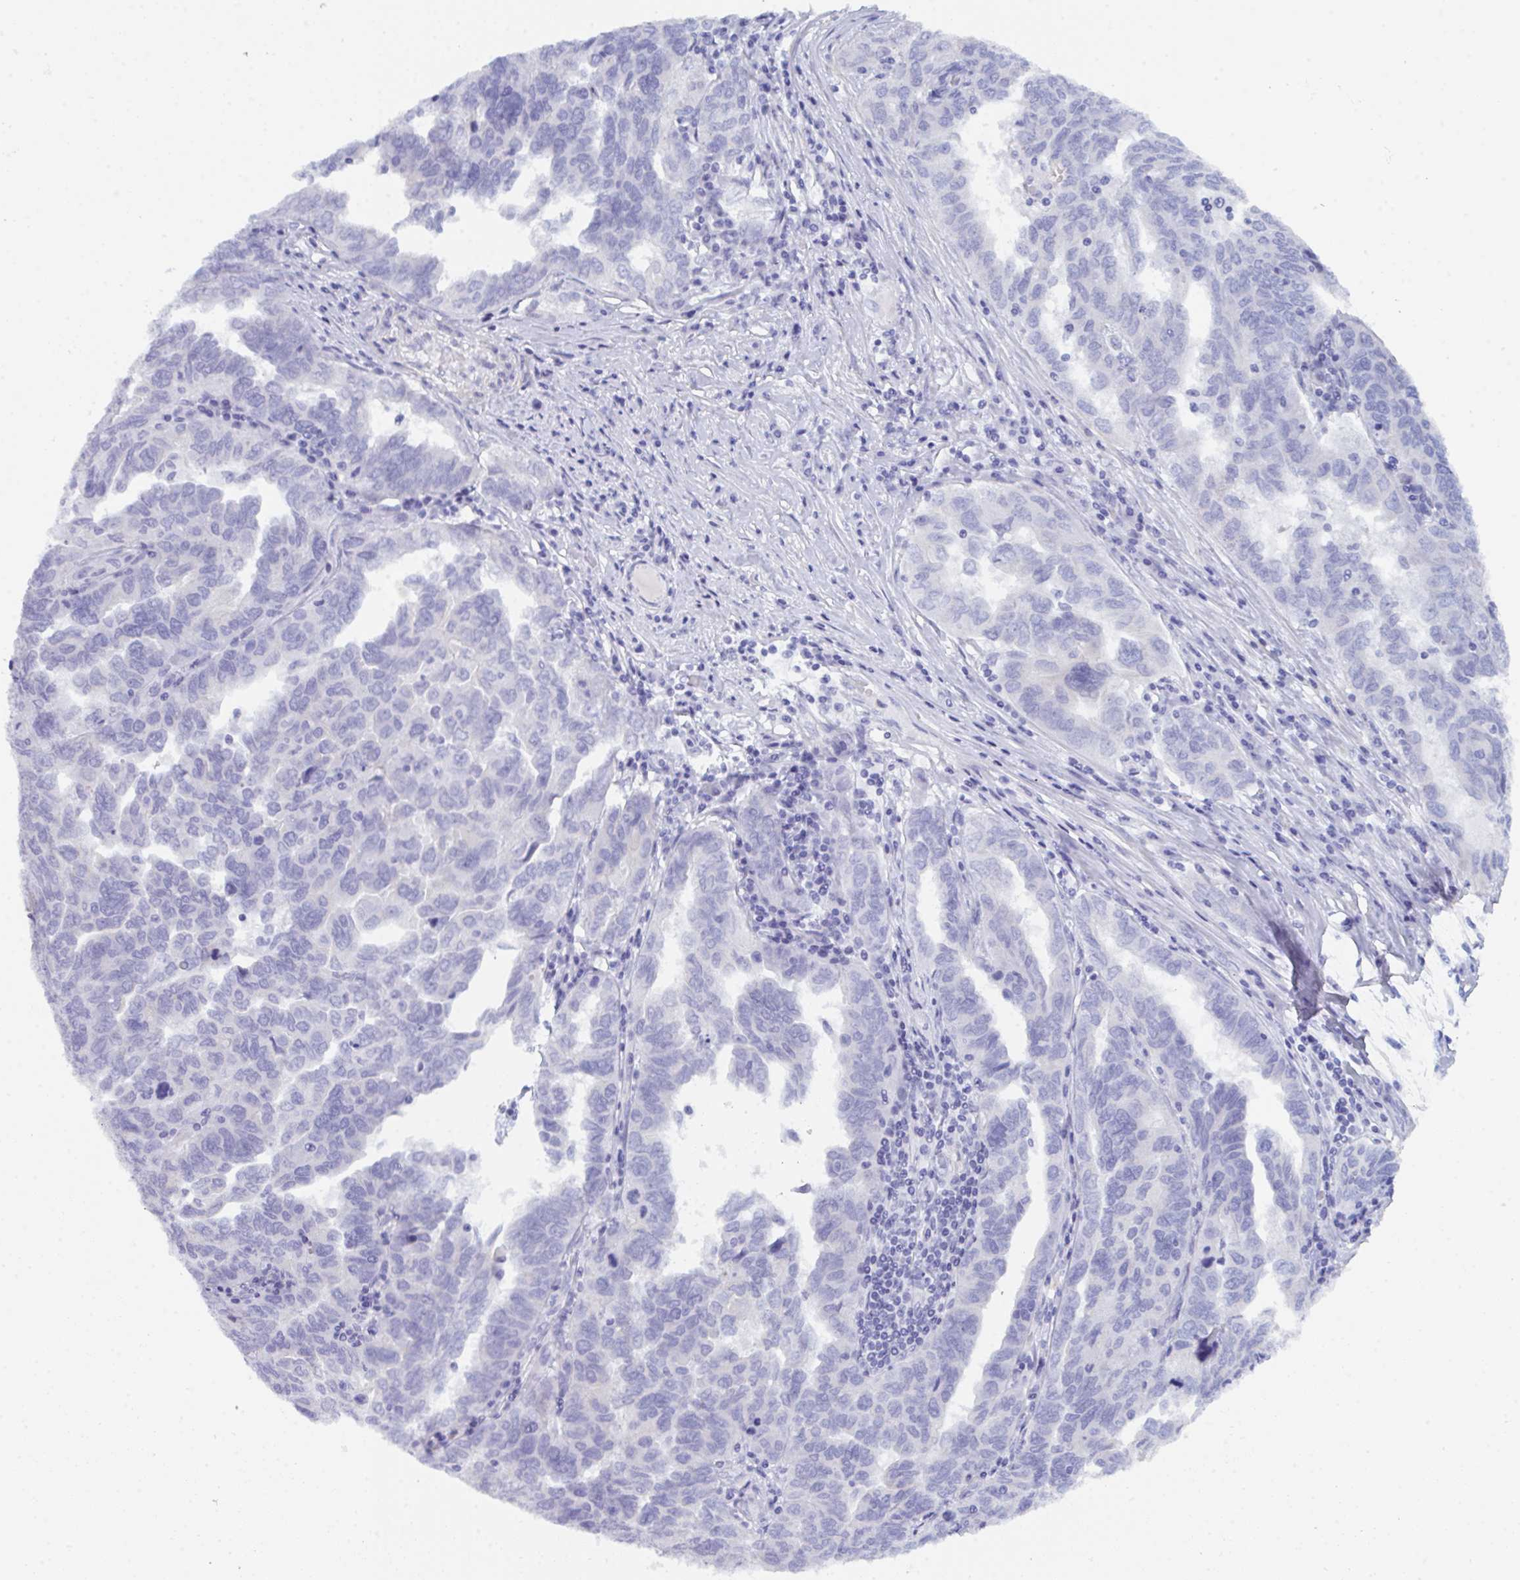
{"staining": {"intensity": "negative", "quantity": "none", "location": "none"}, "tissue": "ovarian cancer", "cell_type": "Tumor cells", "image_type": "cancer", "snomed": [{"axis": "morphology", "description": "Cystadenocarcinoma, serous, NOS"}, {"axis": "topography", "description": "Ovary"}], "caption": "Photomicrograph shows no protein expression in tumor cells of ovarian serous cystadenocarcinoma tissue. (DAB IHC, high magnification).", "gene": "CEP170B", "patient": {"sex": "female", "age": 64}}